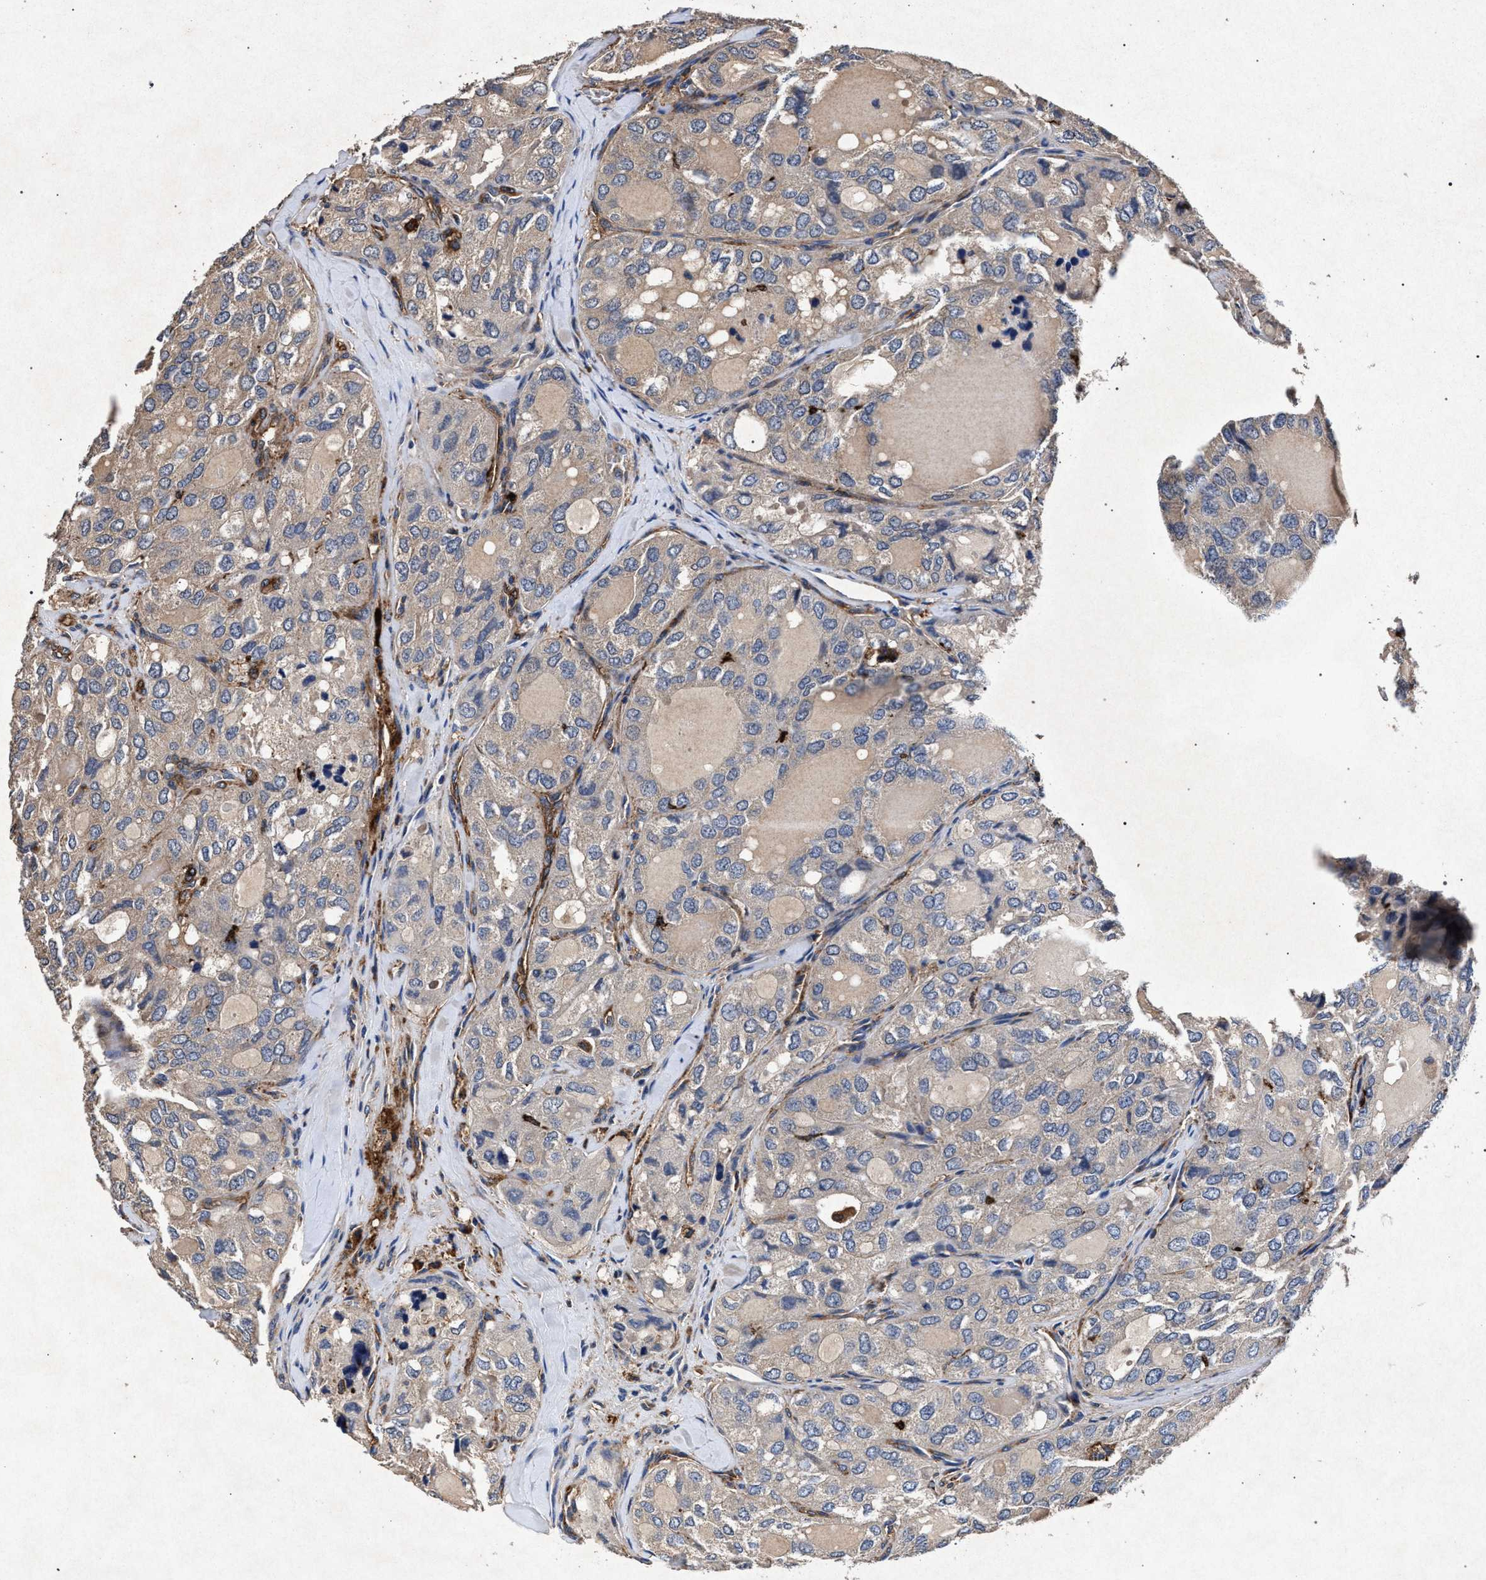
{"staining": {"intensity": "negative", "quantity": "none", "location": "none"}, "tissue": "thyroid cancer", "cell_type": "Tumor cells", "image_type": "cancer", "snomed": [{"axis": "morphology", "description": "Follicular adenoma carcinoma, NOS"}, {"axis": "topography", "description": "Thyroid gland"}], "caption": "The immunohistochemistry (IHC) micrograph has no significant staining in tumor cells of follicular adenoma carcinoma (thyroid) tissue. (Brightfield microscopy of DAB IHC at high magnification).", "gene": "MARCKS", "patient": {"sex": "male", "age": 75}}